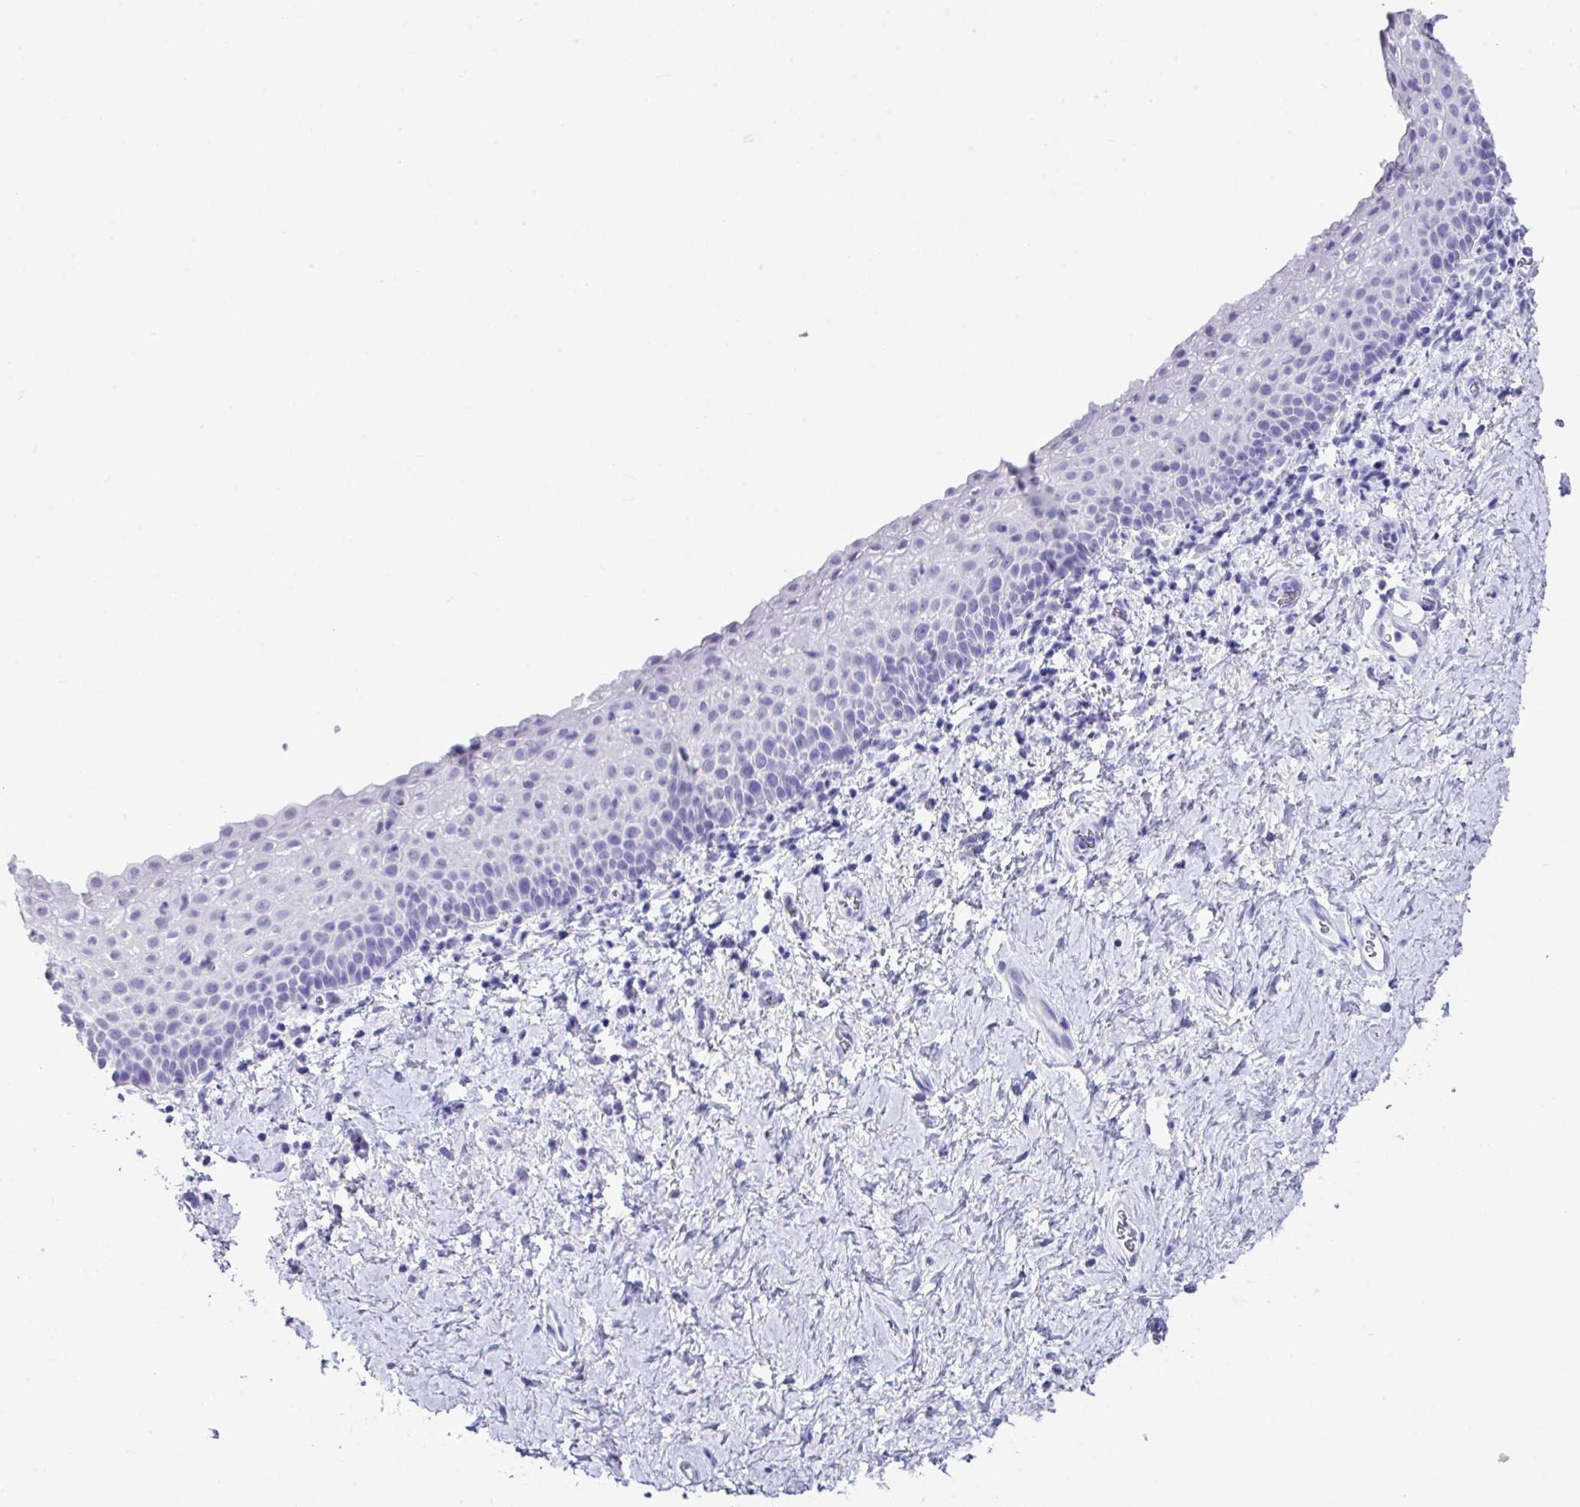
{"staining": {"intensity": "negative", "quantity": "none", "location": "none"}, "tissue": "vagina", "cell_type": "Squamous epithelial cells", "image_type": "normal", "snomed": [{"axis": "morphology", "description": "Normal tissue, NOS"}, {"axis": "topography", "description": "Vagina"}], "caption": "Squamous epithelial cells are negative for protein expression in unremarkable human vagina. The staining was performed using DAB to visualize the protein expression in brown, while the nuclei were stained in blue with hematoxylin (Magnification: 20x).", "gene": "LGALS4", "patient": {"sex": "female", "age": 61}}